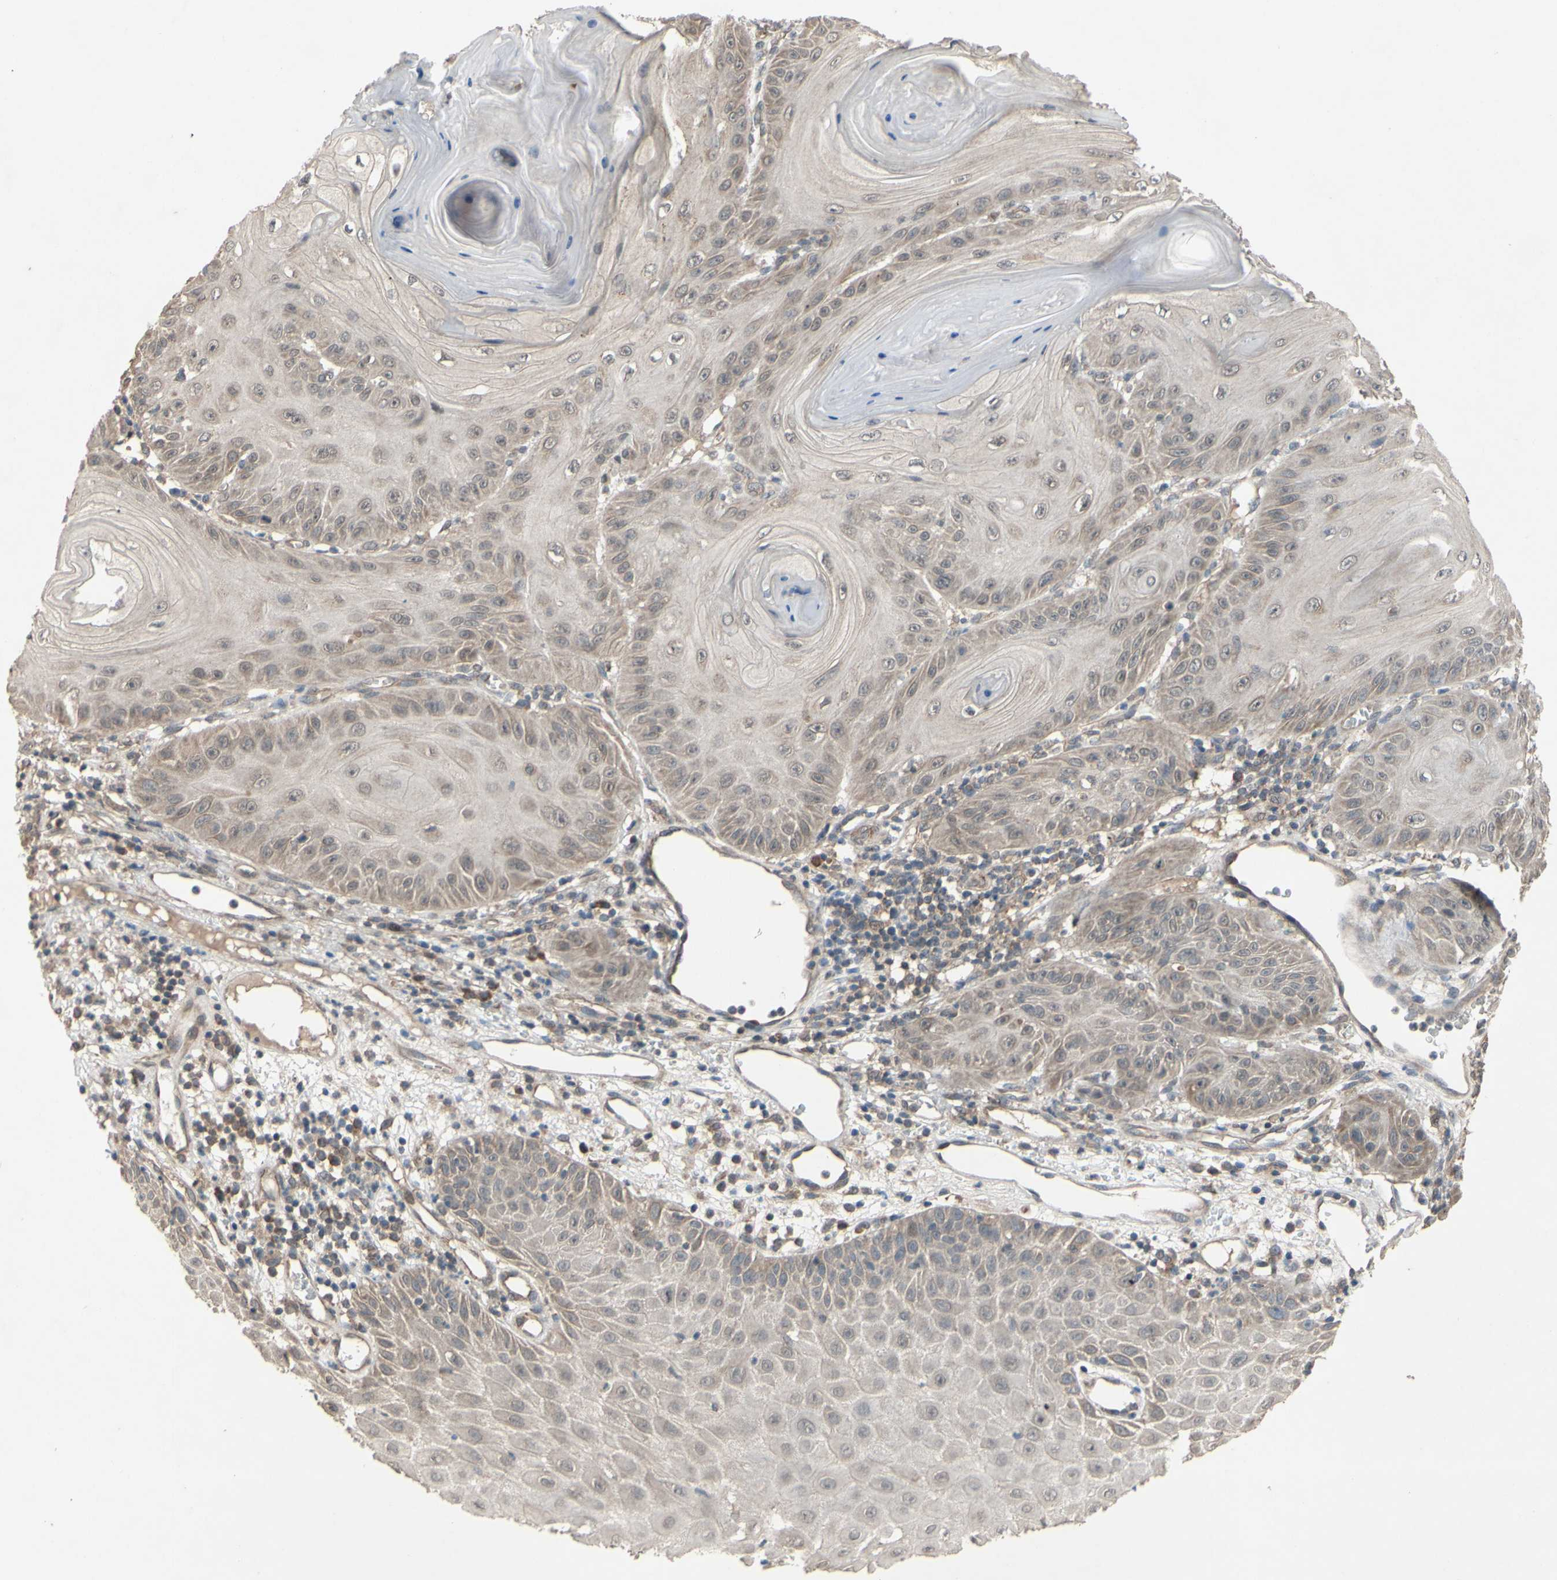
{"staining": {"intensity": "weak", "quantity": ">75%", "location": "cytoplasmic/membranous"}, "tissue": "skin cancer", "cell_type": "Tumor cells", "image_type": "cancer", "snomed": [{"axis": "morphology", "description": "Squamous cell carcinoma, NOS"}, {"axis": "topography", "description": "Skin"}], "caption": "IHC of skin cancer reveals low levels of weak cytoplasmic/membranous positivity in approximately >75% of tumor cells. (IHC, brightfield microscopy, high magnification).", "gene": "CD164", "patient": {"sex": "female", "age": 78}}